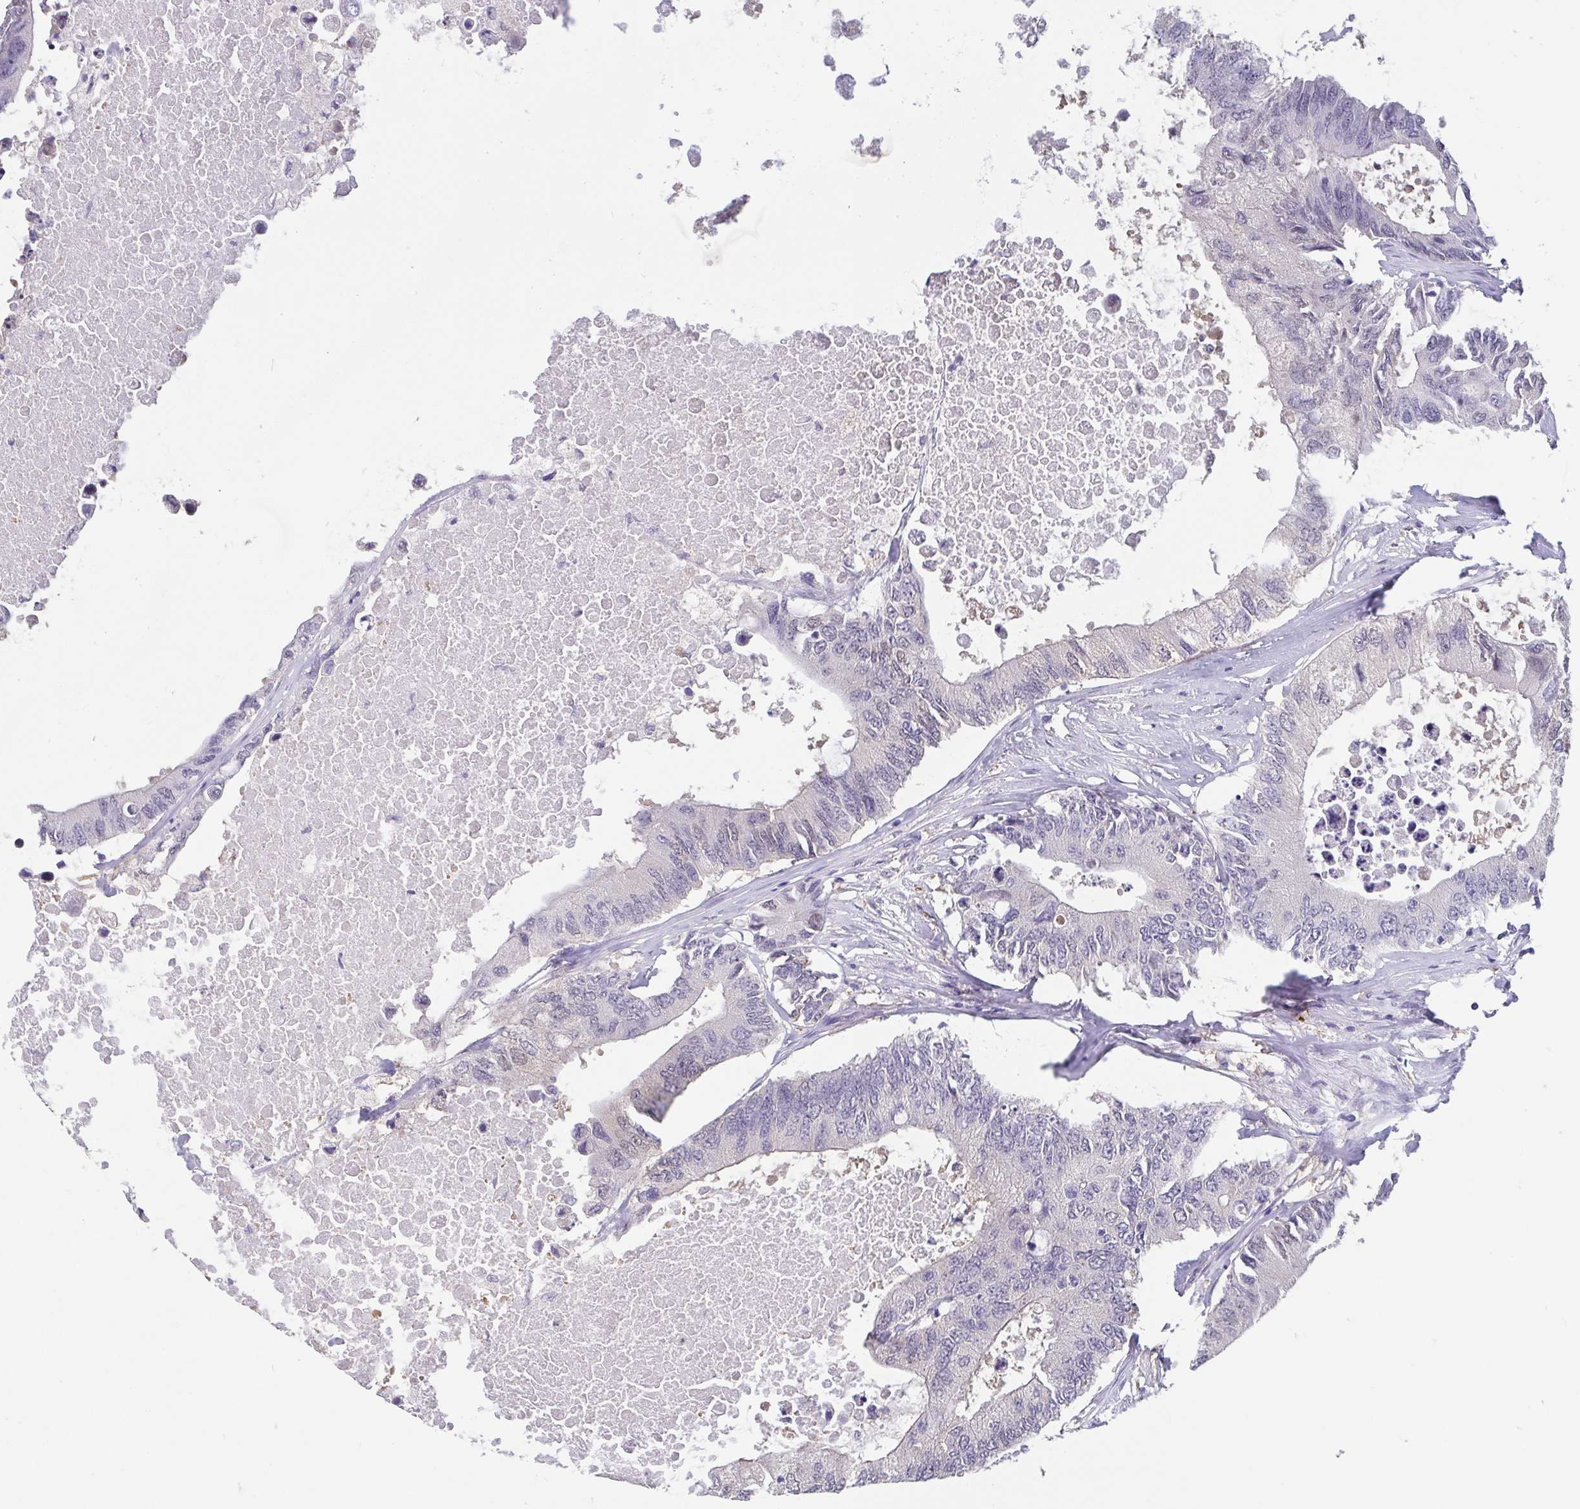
{"staining": {"intensity": "weak", "quantity": "<25%", "location": "nuclear"}, "tissue": "colorectal cancer", "cell_type": "Tumor cells", "image_type": "cancer", "snomed": [{"axis": "morphology", "description": "Adenocarcinoma, NOS"}, {"axis": "topography", "description": "Colon"}], "caption": "Immunohistochemical staining of colorectal cancer displays no significant staining in tumor cells.", "gene": "IDH1", "patient": {"sex": "male", "age": 71}}